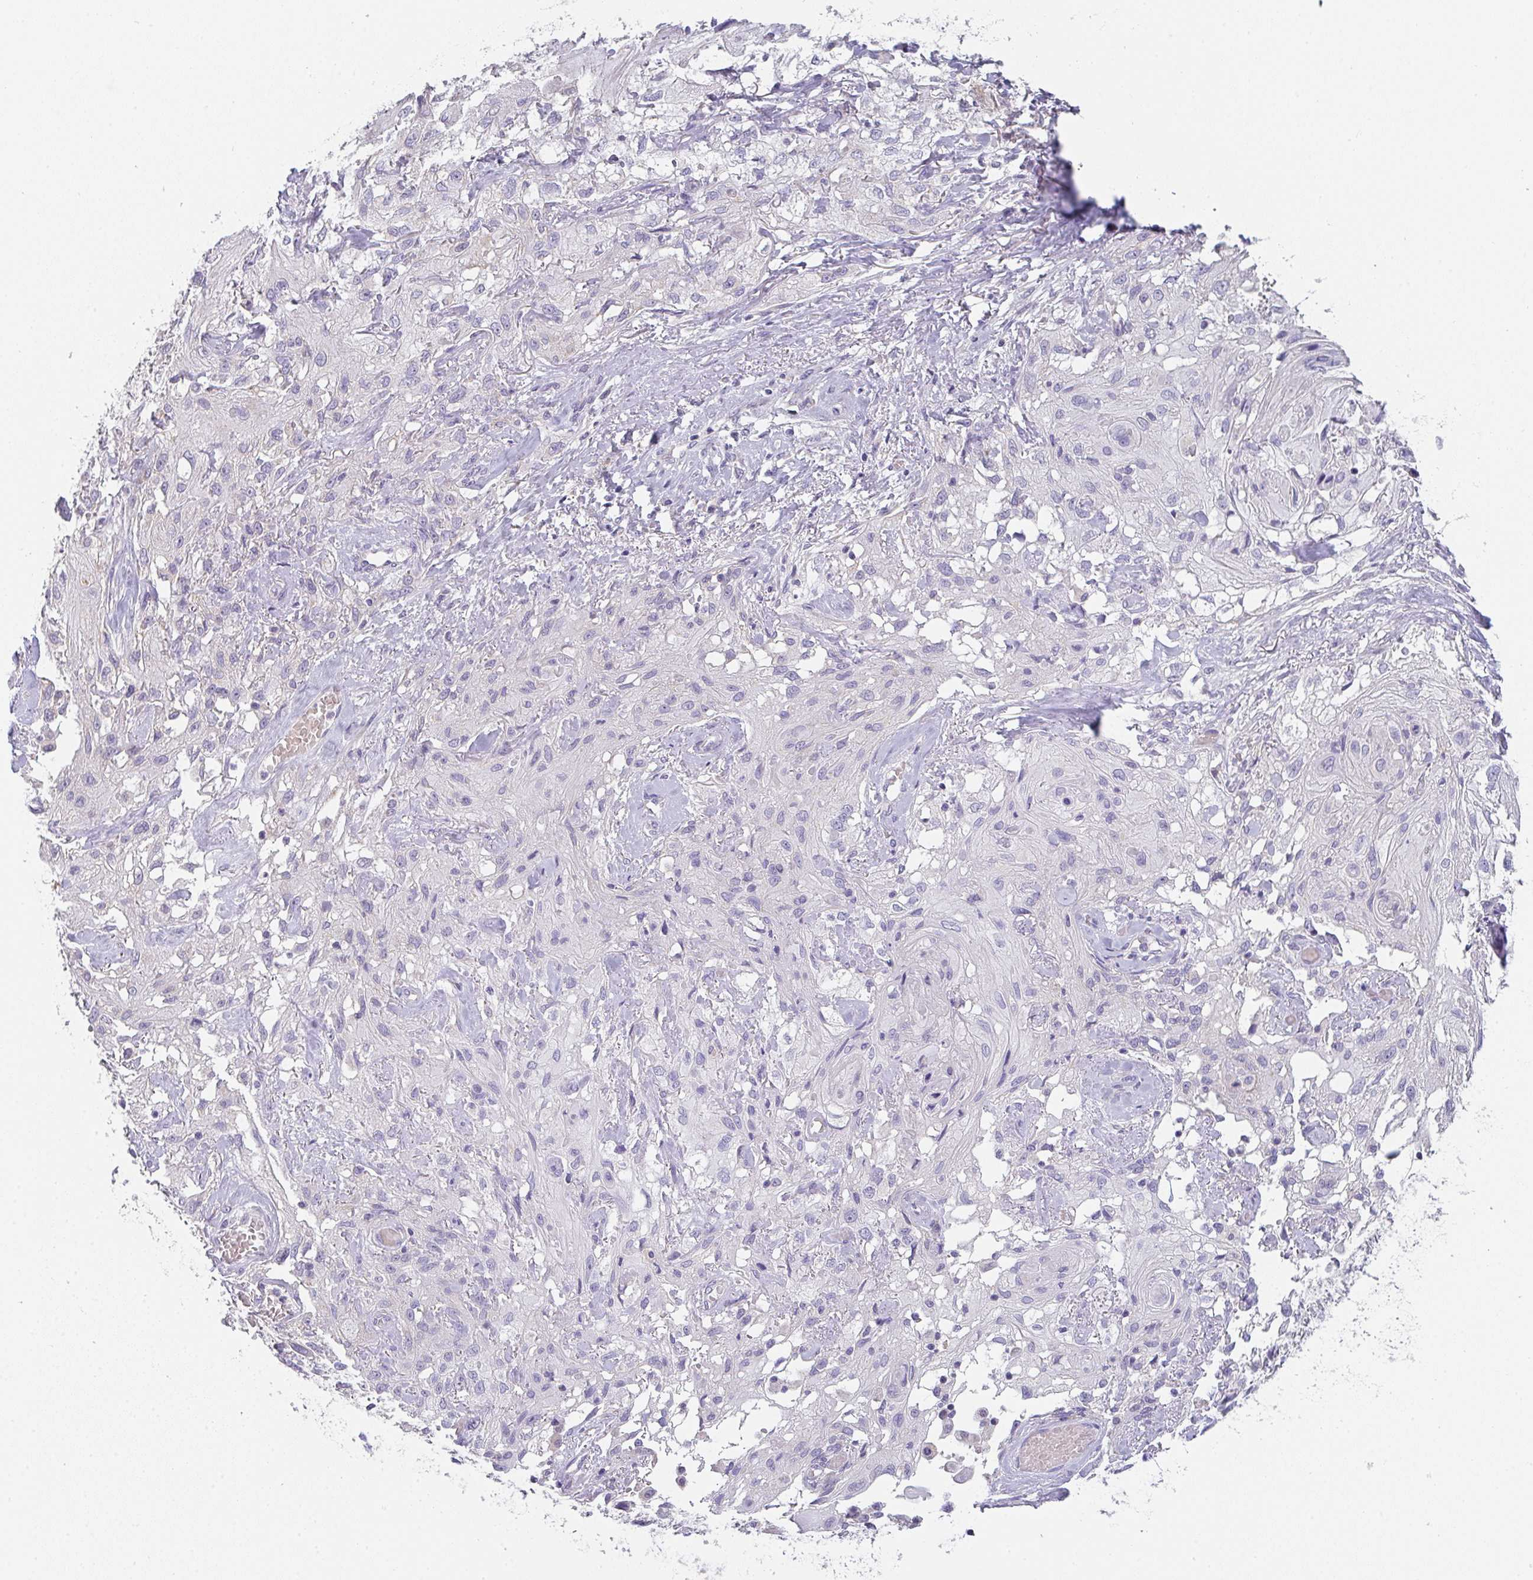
{"staining": {"intensity": "negative", "quantity": "none", "location": "none"}, "tissue": "skin cancer", "cell_type": "Tumor cells", "image_type": "cancer", "snomed": [{"axis": "morphology", "description": "Squamous cell carcinoma, NOS"}, {"axis": "topography", "description": "Skin"}, {"axis": "topography", "description": "Vulva"}], "caption": "Tumor cells show no significant expression in skin cancer (squamous cell carcinoma).", "gene": "CACNA1S", "patient": {"sex": "female", "age": 86}}